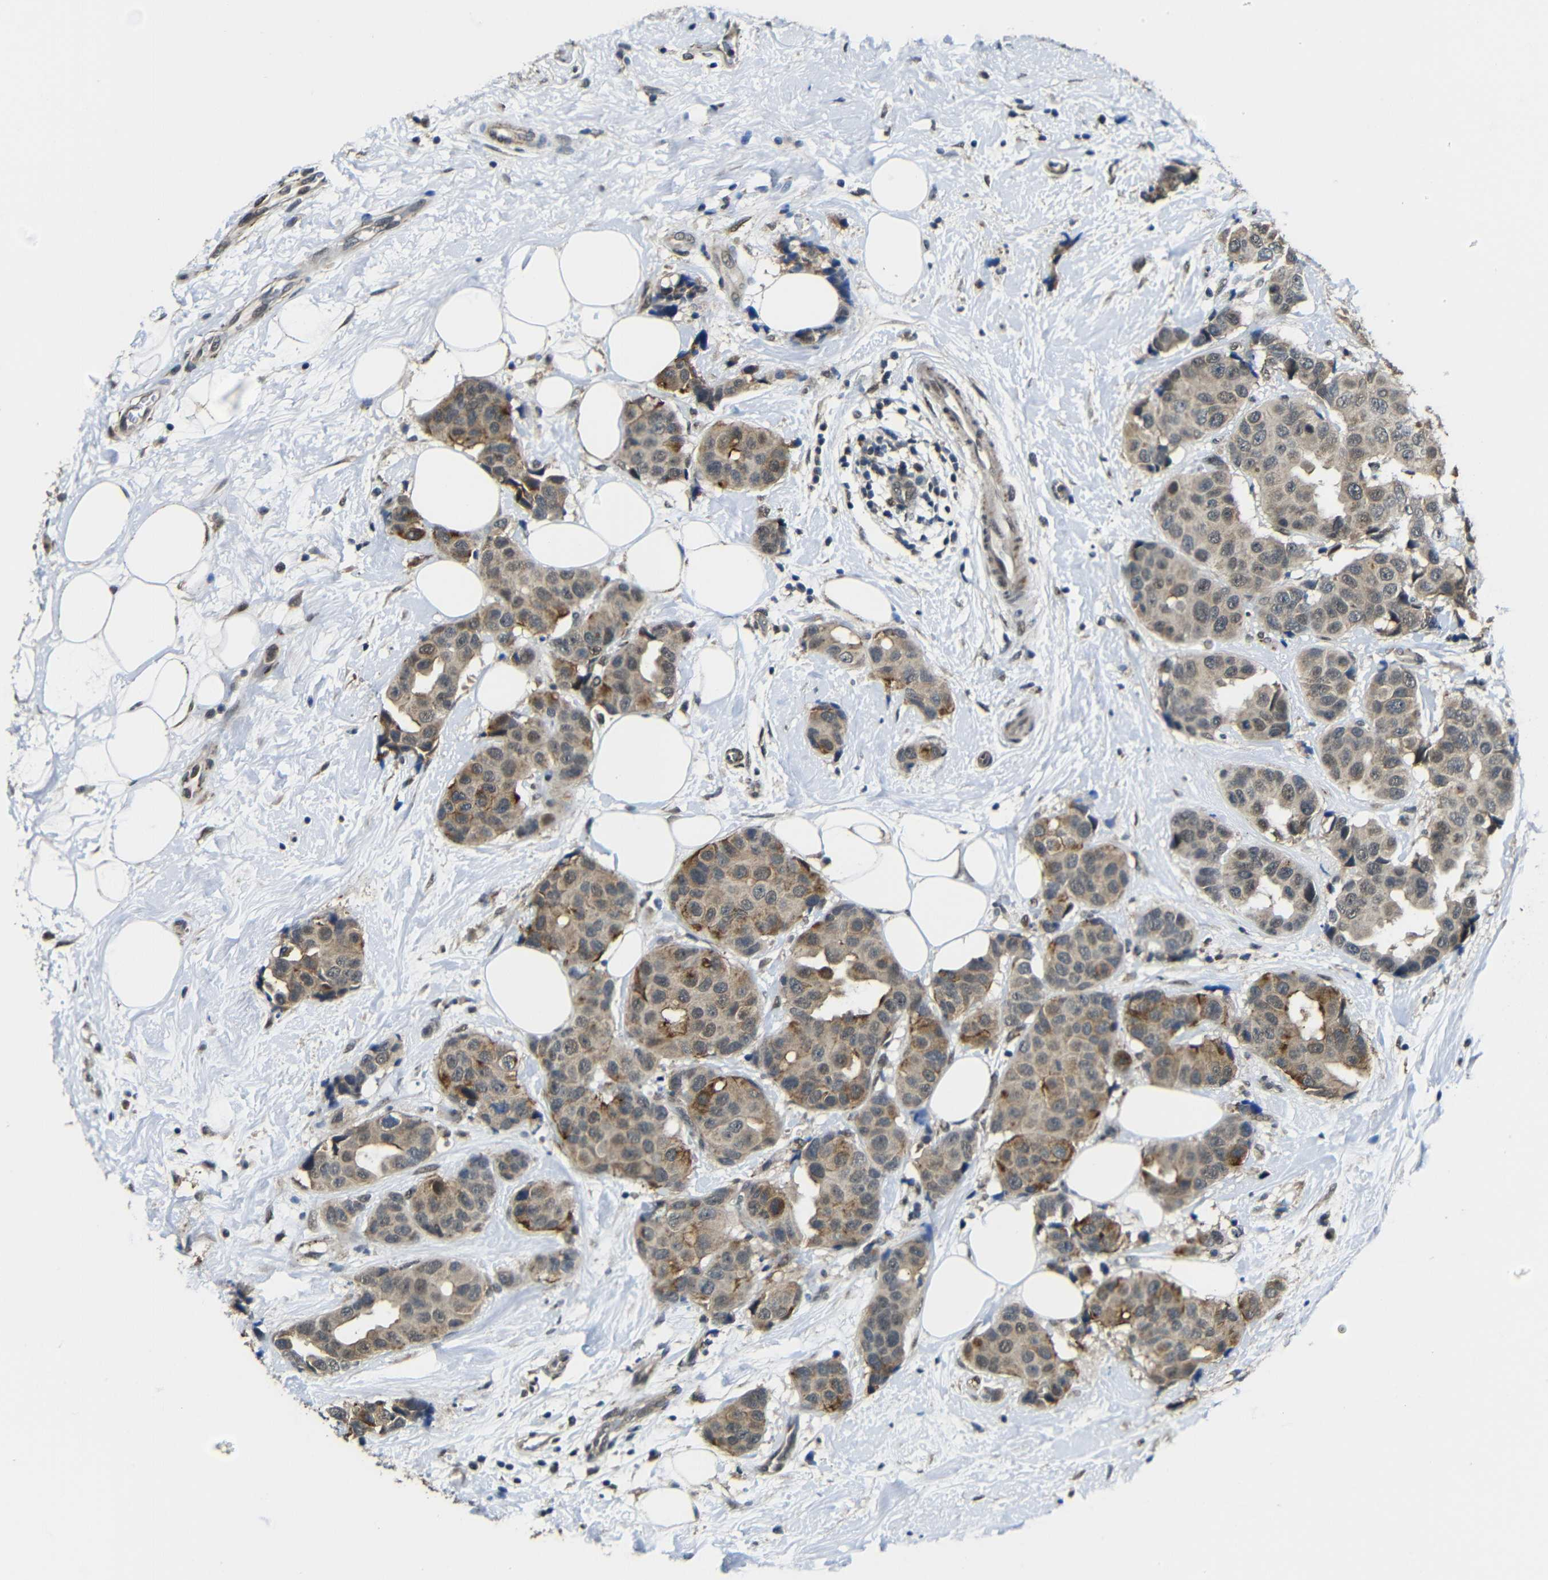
{"staining": {"intensity": "moderate", "quantity": ">75%", "location": "cytoplasmic/membranous"}, "tissue": "breast cancer", "cell_type": "Tumor cells", "image_type": "cancer", "snomed": [{"axis": "morphology", "description": "Normal tissue, NOS"}, {"axis": "morphology", "description": "Duct carcinoma"}, {"axis": "topography", "description": "Breast"}], "caption": "The immunohistochemical stain labels moderate cytoplasmic/membranous staining in tumor cells of breast infiltrating ductal carcinoma tissue.", "gene": "FAM172A", "patient": {"sex": "female", "age": 39}}